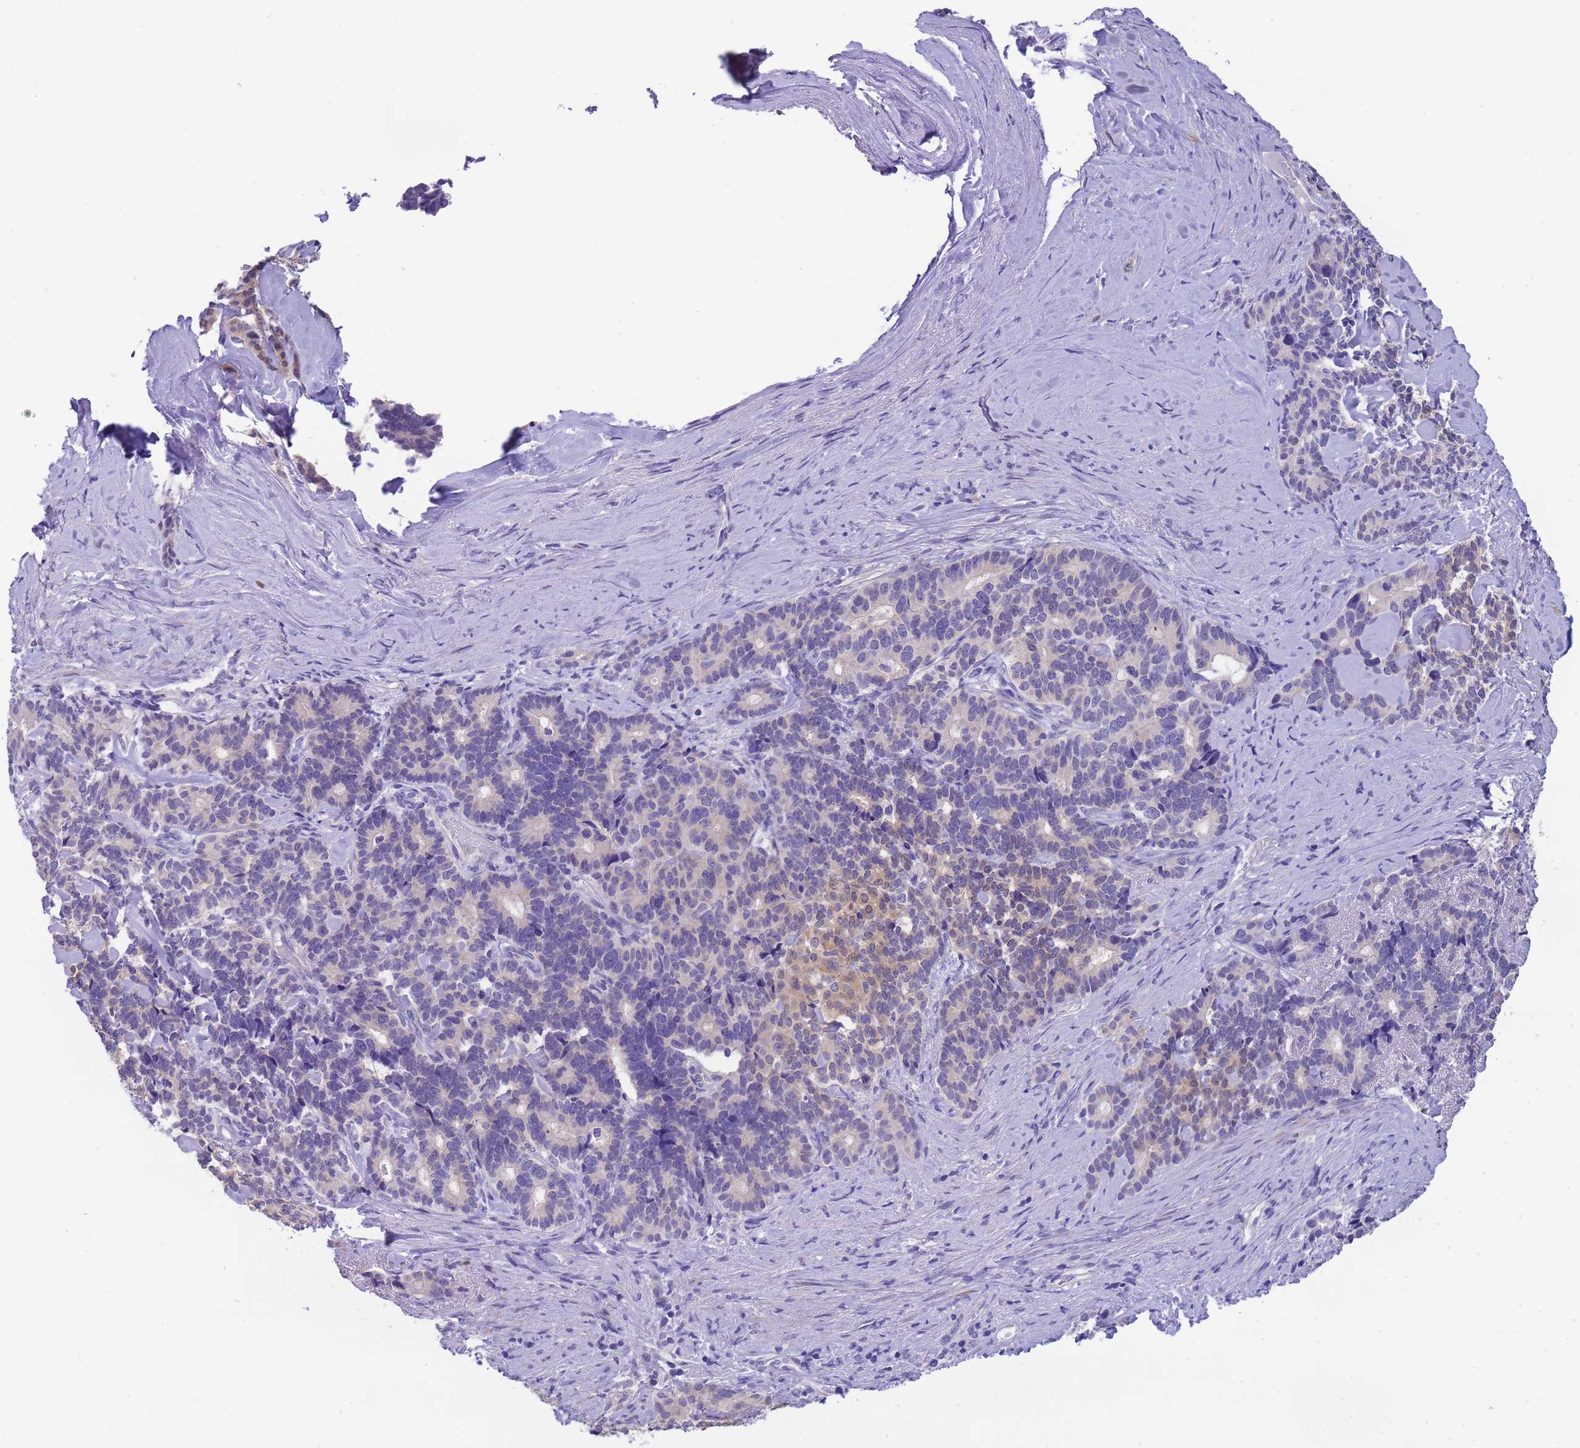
{"staining": {"intensity": "negative", "quantity": "none", "location": "none"}, "tissue": "pancreatic cancer", "cell_type": "Tumor cells", "image_type": "cancer", "snomed": [{"axis": "morphology", "description": "Adenocarcinoma, NOS"}, {"axis": "topography", "description": "Pancreas"}], "caption": "This is a photomicrograph of IHC staining of adenocarcinoma (pancreatic), which shows no positivity in tumor cells.", "gene": "USP38", "patient": {"sex": "female", "age": 74}}